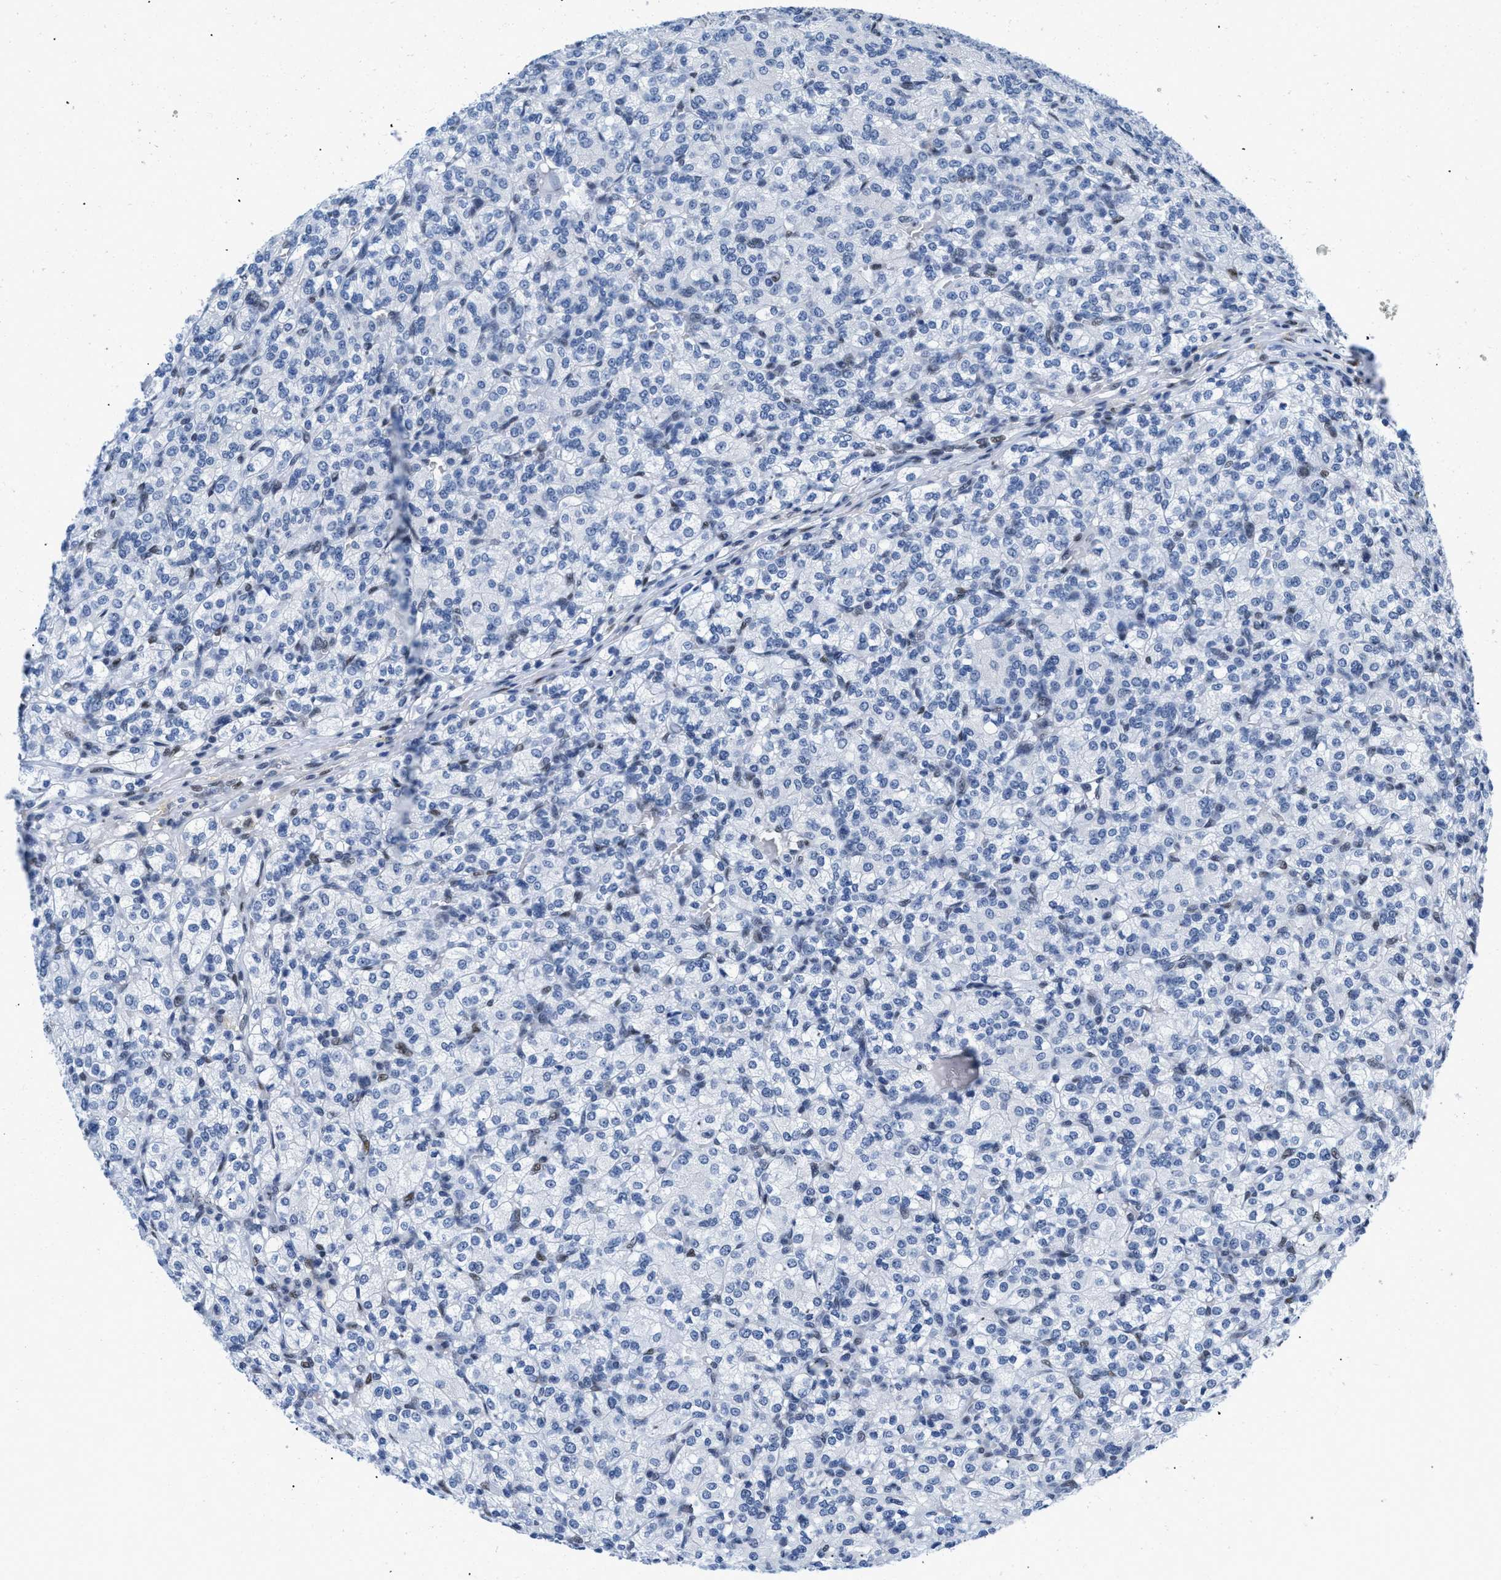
{"staining": {"intensity": "negative", "quantity": "none", "location": "none"}, "tissue": "renal cancer", "cell_type": "Tumor cells", "image_type": "cancer", "snomed": [{"axis": "morphology", "description": "Adenocarcinoma, NOS"}, {"axis": "topography", "description": "Kidney"}], "caption": "Human renal adenocarcinoma stained for a protein using IHC demonstrates no expression in tumor cells.", "gene": "CTBP1", "patient": {"sex": "male", "age": 77}}